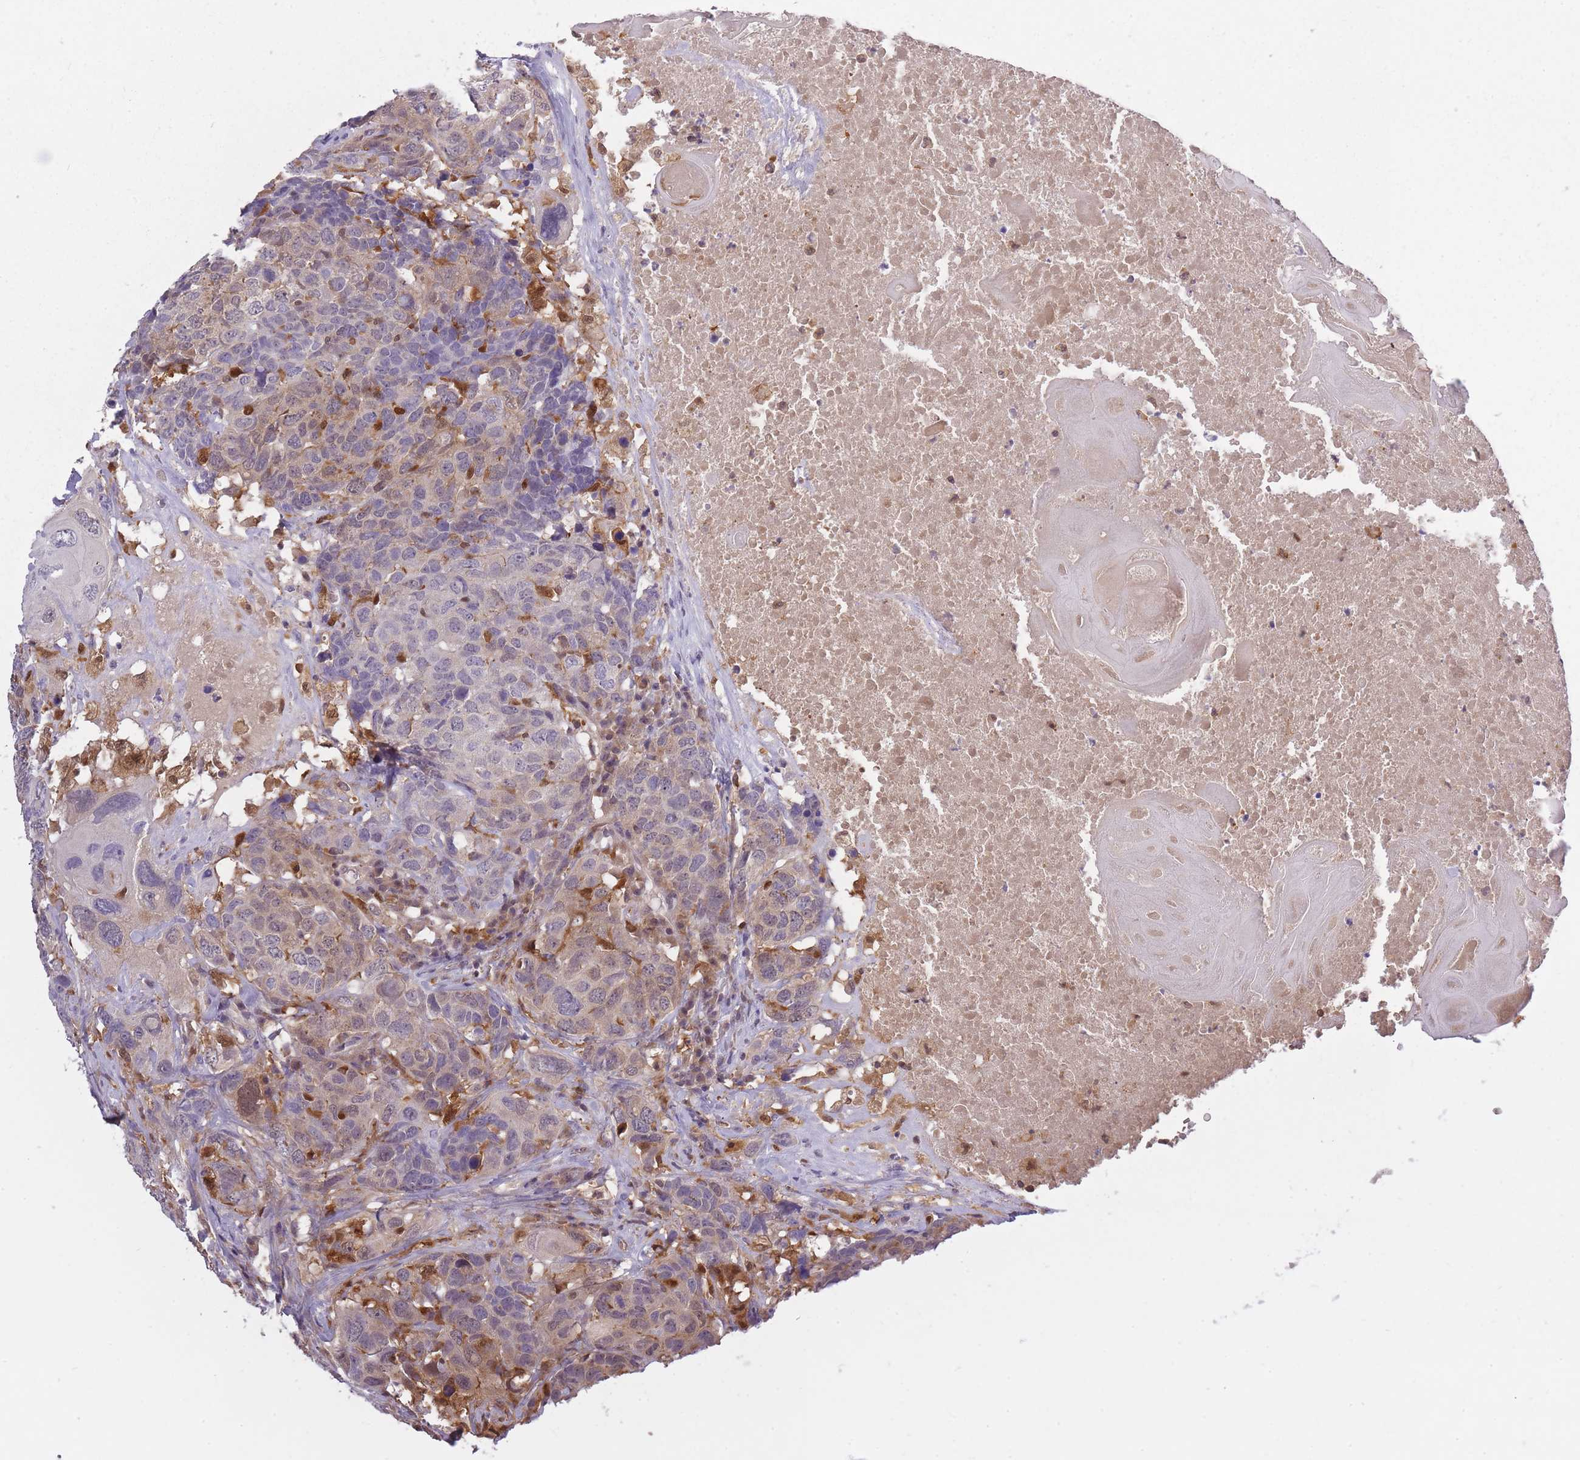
{"staining": {"intensity": "moderate", "quantity": "25%-75%", "location": "cytoplasmic/membranous,nuclear"}, "tissue": "head and neck cancer", "cell_type": "Tumor cells", "image_type": "cancer", "snomed": [{"axis": "morphology", "description": "Squamous cell carcinoma, NOS"}, {"axis": "topography", "description": "Head-Neck"}], "caption": "Head and neck squamous cell carcinoma stained for a protein shows moderate cytoplasmic/membranous and nuclear positivity in tumor cells.", "gene": "CXorf38", "patient": {"sex": "male", "age": 66}}